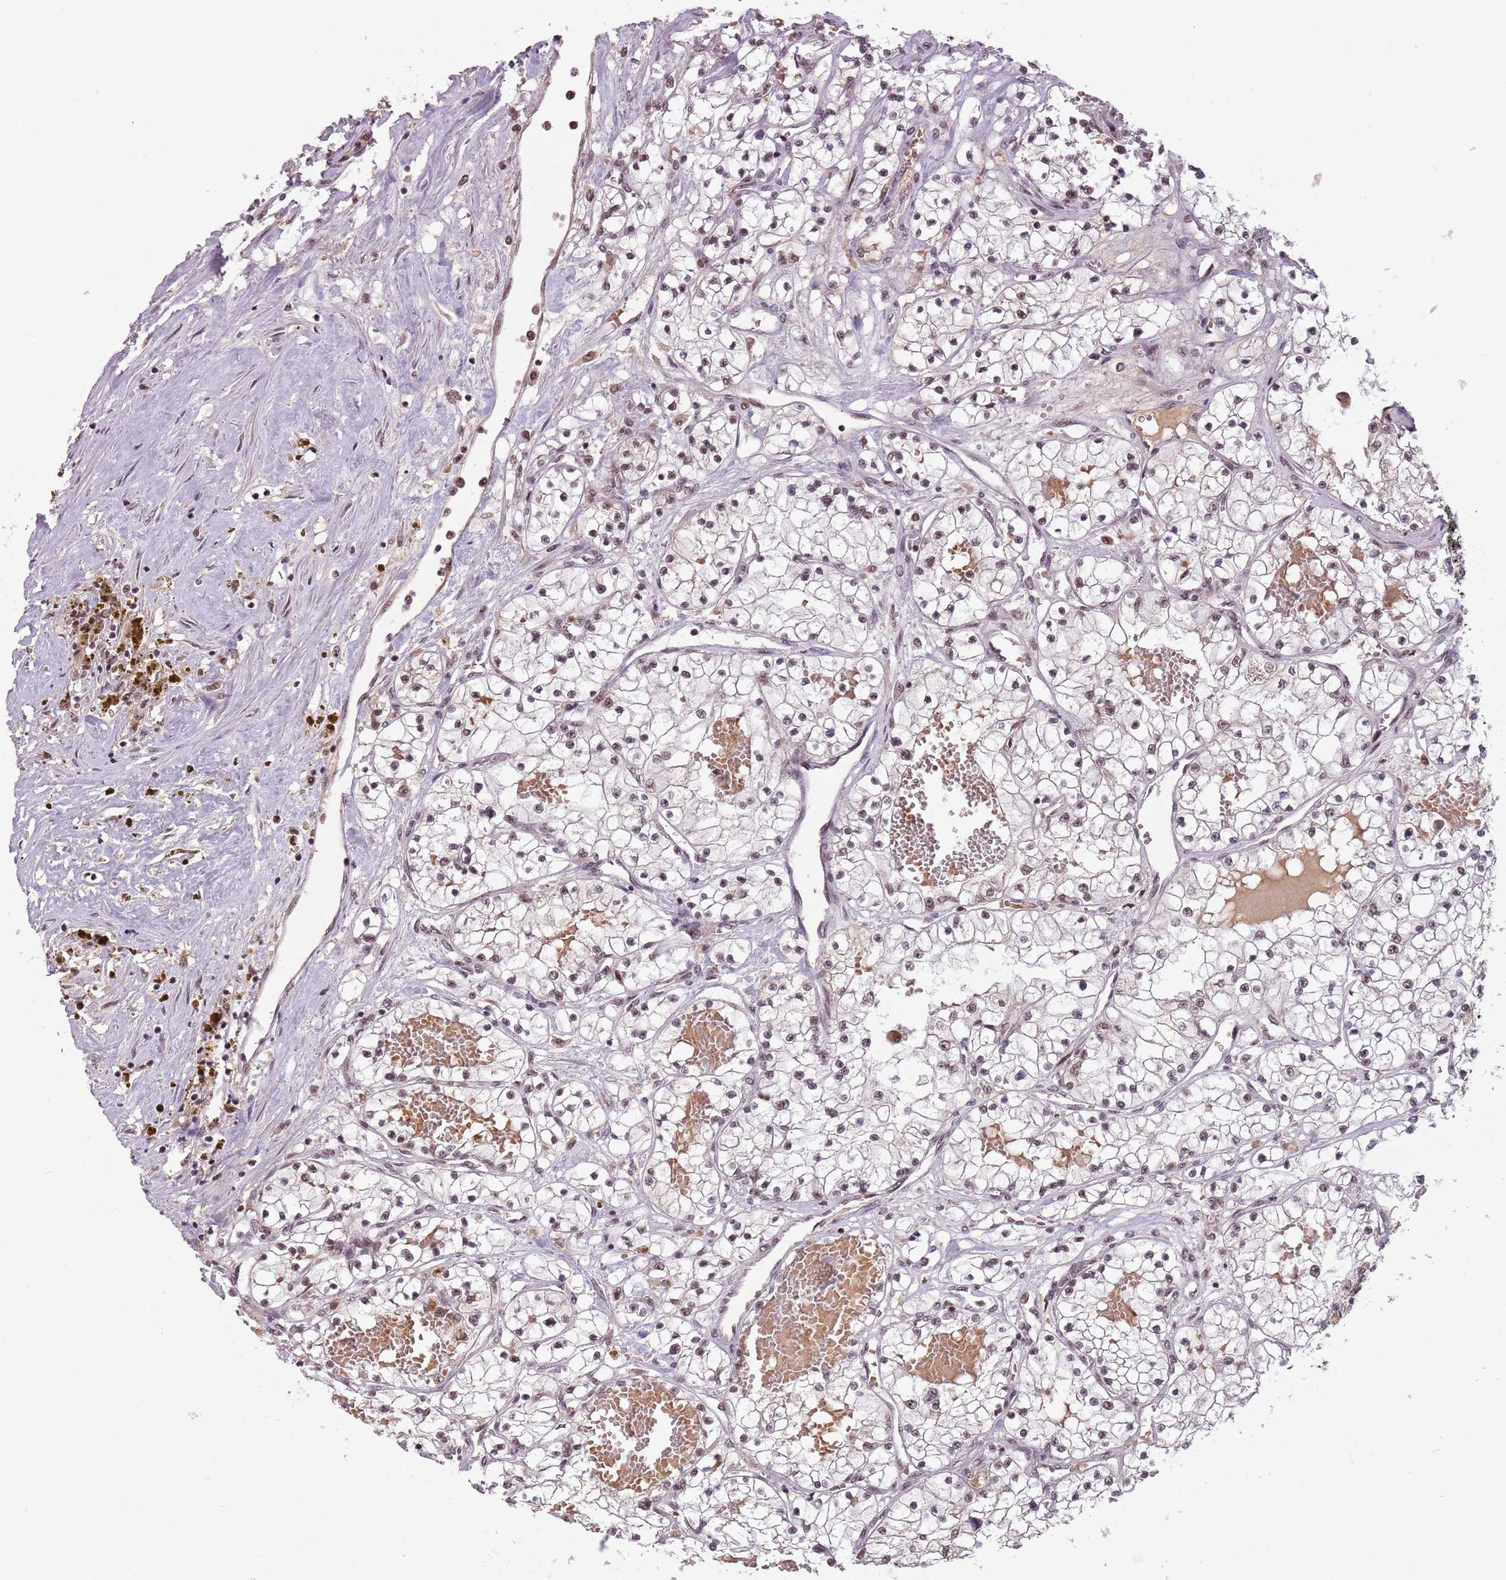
{"staining": {"intensity": "moderate", "quantity": "<25%", "location": "nuclear"}, "tissue": "renal cancer", "cell_type": "Tumor cells", "image_type": "cancer", "snomed": [{"axis": "morphology", "description": "Normal tissue, NOS"}, {"axis": "morphology", "description": "Adenocarcinoma, NOS"}, {"axis": "topography", "description": "Kidney"}], "caption": "Protein positivity by immunohistochemistry (IHC) displays moderate nuclear positivity in about <25% of tumor cells in renal cancer (adenocarcinoma).", "gene": "NCBP1", "patient": {"sex": "male", "age": 68}}